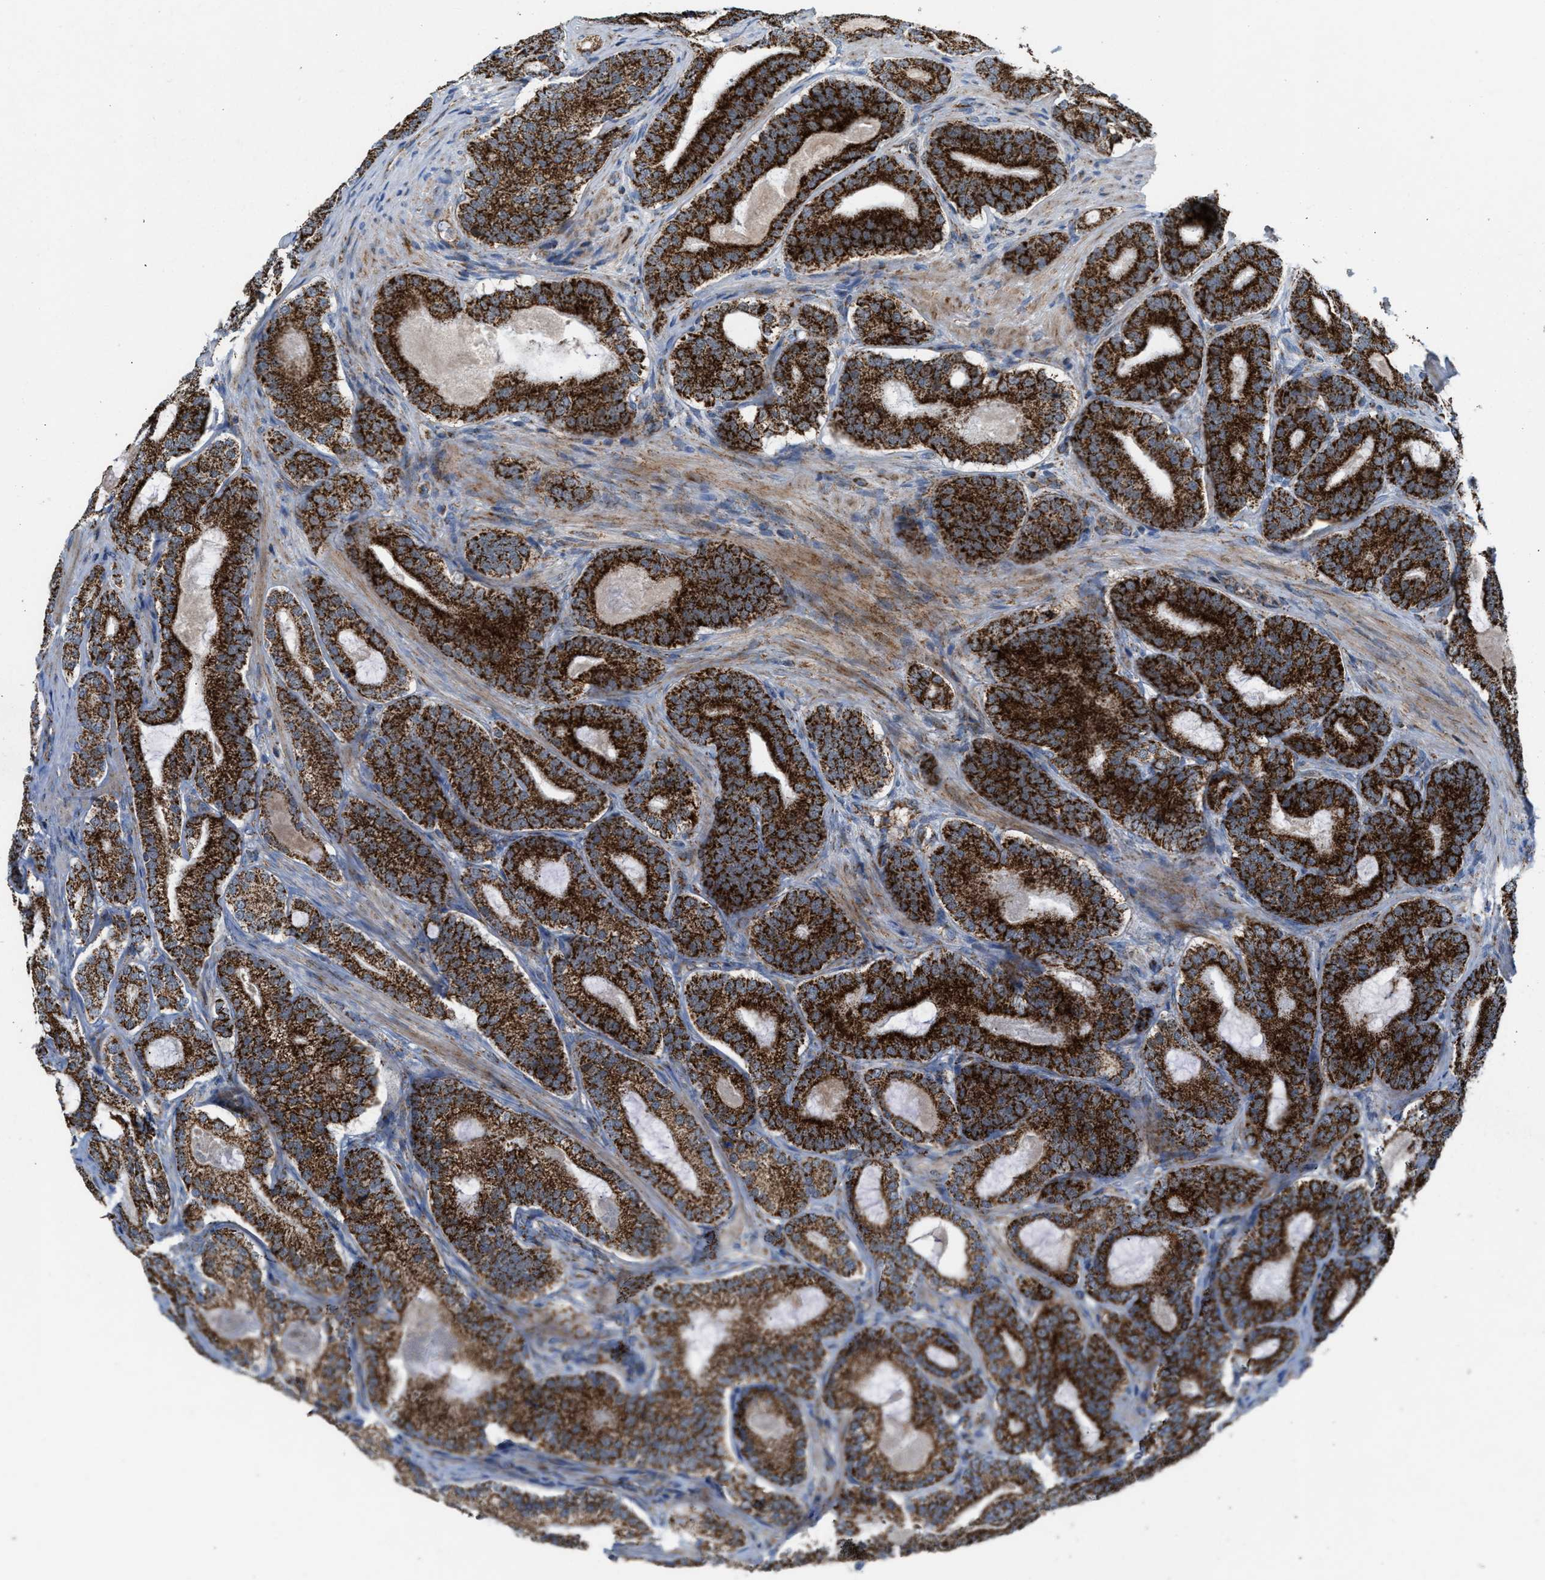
{"staining": {"intensity": "strong", "quantity": ">75%", "location": "cytoplasmic/membranous"}, "tissue": "prostate cancer", "cell_type": "Tumor cells", "image_type": "cancer", "snomed": [{"axis": "morphology", "description": "Adenocarcinoma, High grade"}, {"axis": "topography", "description": "Prostate"}], "caption": "Protein analysis of prostate cancer (high-grade adenocarcinoma) tissue exhibits strong cytoplasmic/membranous positivity in approximately >75% of tumor cells. (Stains: DAB in brown, nuclei in blue, Microscopy: brightfield microscopy at high magnification).", "gene": "PMPCA", "patient": {"sex": "male", "age": 60}}